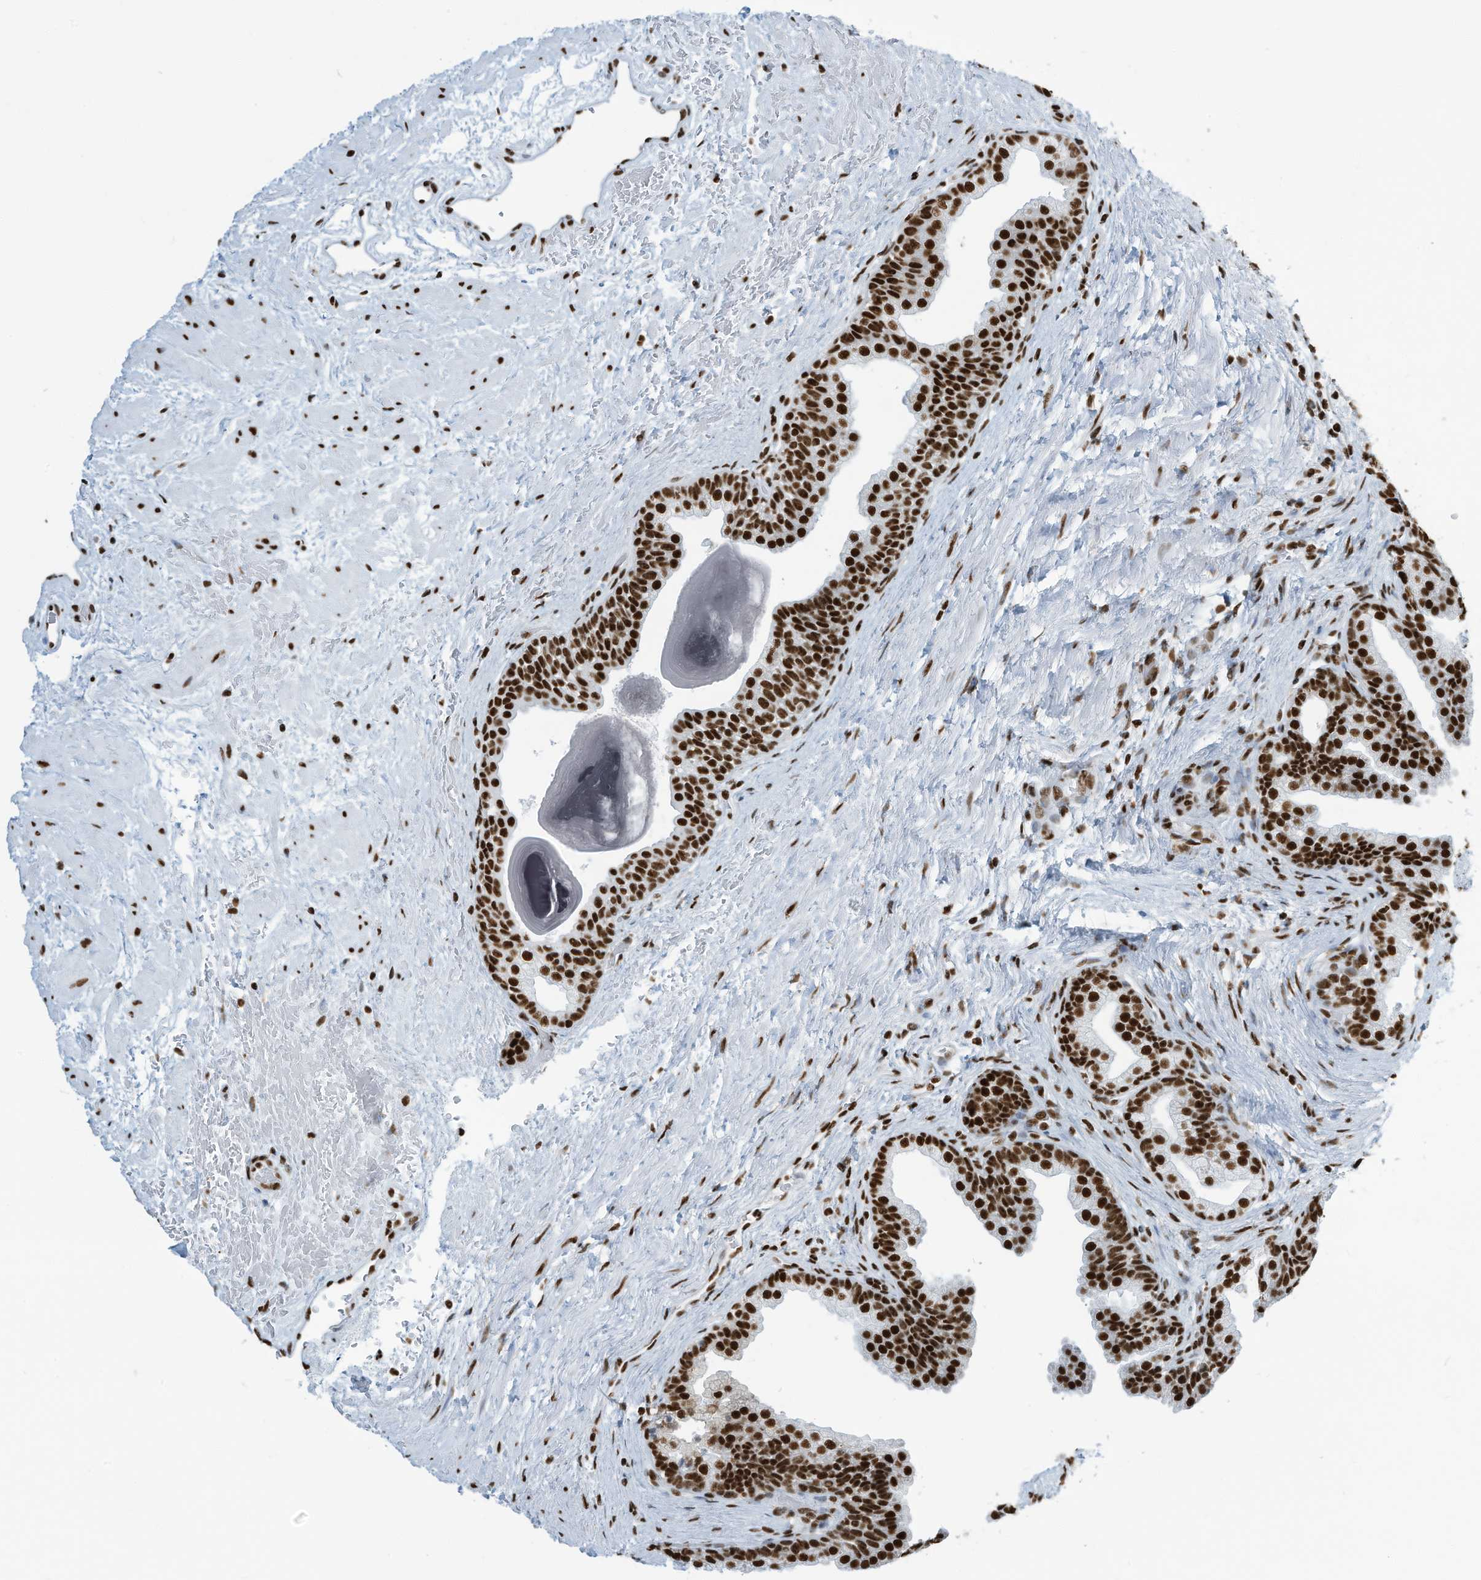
{"staining": {"intensity": "strong", "quantity": ">75%", "location": "nuclear"}, "tissue": "prostate", "cell_type": "Glandular cells", "image_type": "normal", "snomed": [{"axis": "morphology", "description": "Normal tissue, NOS"}, {"axis": "topography", "description": "Prostate"}], "caption": "Immunohistochemical staining of unremarkable human prostate exhibits high levels of strong nuclear expression in about >75% of glandular cells. The staining was performed using DAB to visualize the protein expression in brown, while the nuclei were stained in blue with hematoxylin (Magnification: 20x).", "gene": "ENSG00000257390", "patient": {"sex": "male", "age": 48}}